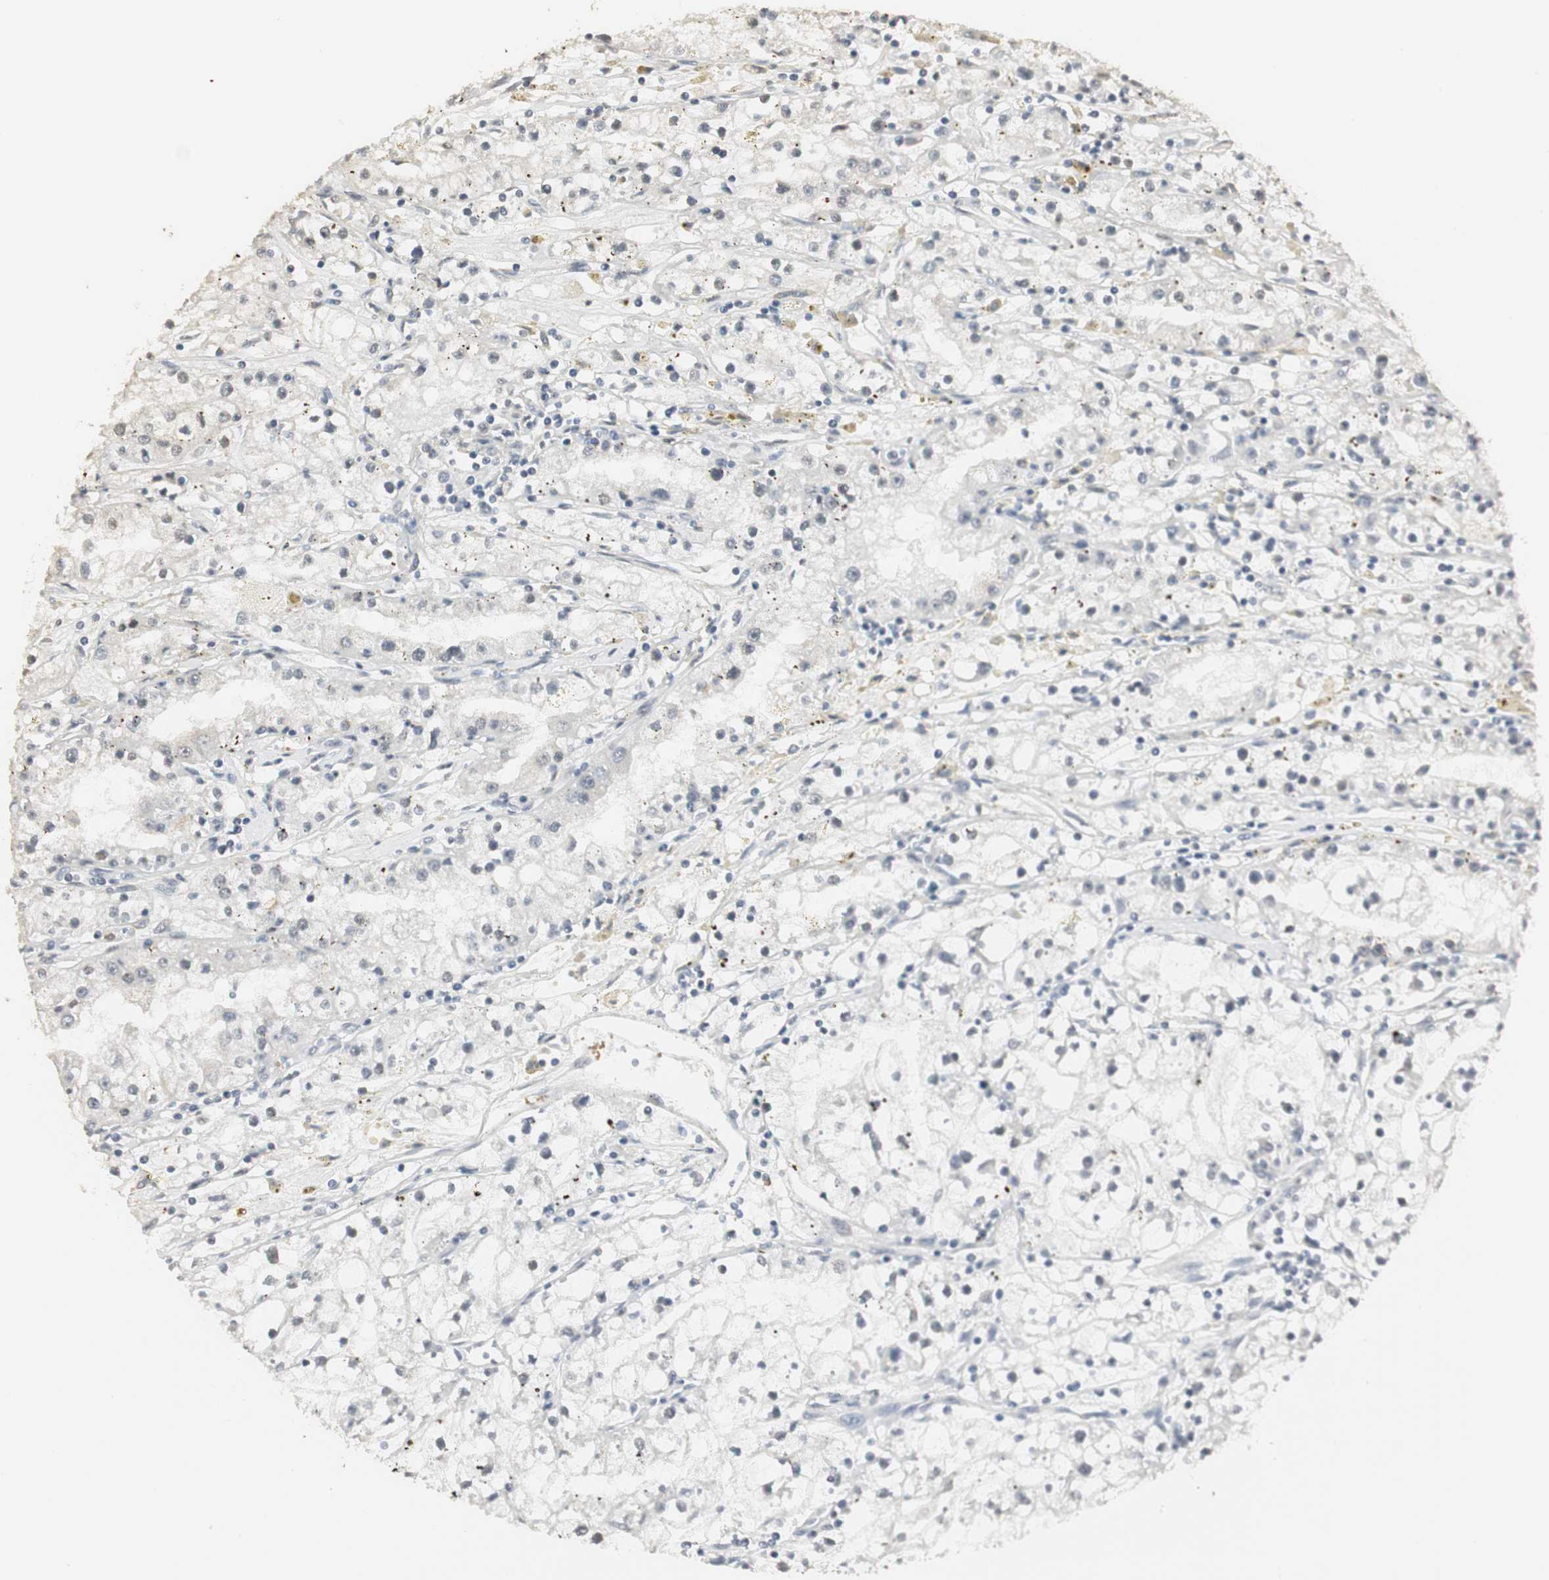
{"staining": {"intensity": "negative", "quantity": "none", "location": "none"}, "tissue": "renal cancer", "cell_type": "Tumor cells", "image_type": "cancer", "snomed": [{"axis": "morphology", "description": "Adenocarcinoma, NOS"}, {"axis": "topography", "description": "Kidney"}], "caption": "Tumor cells show no significant staining in renal adenocarcinoma. (Brightfield microscopy of DAB (3,3'-diaminobenzidine) immunohistochemistry at high magnification).", "gene": "ELOA", "patient": {"sex": "male", "age": 56}}